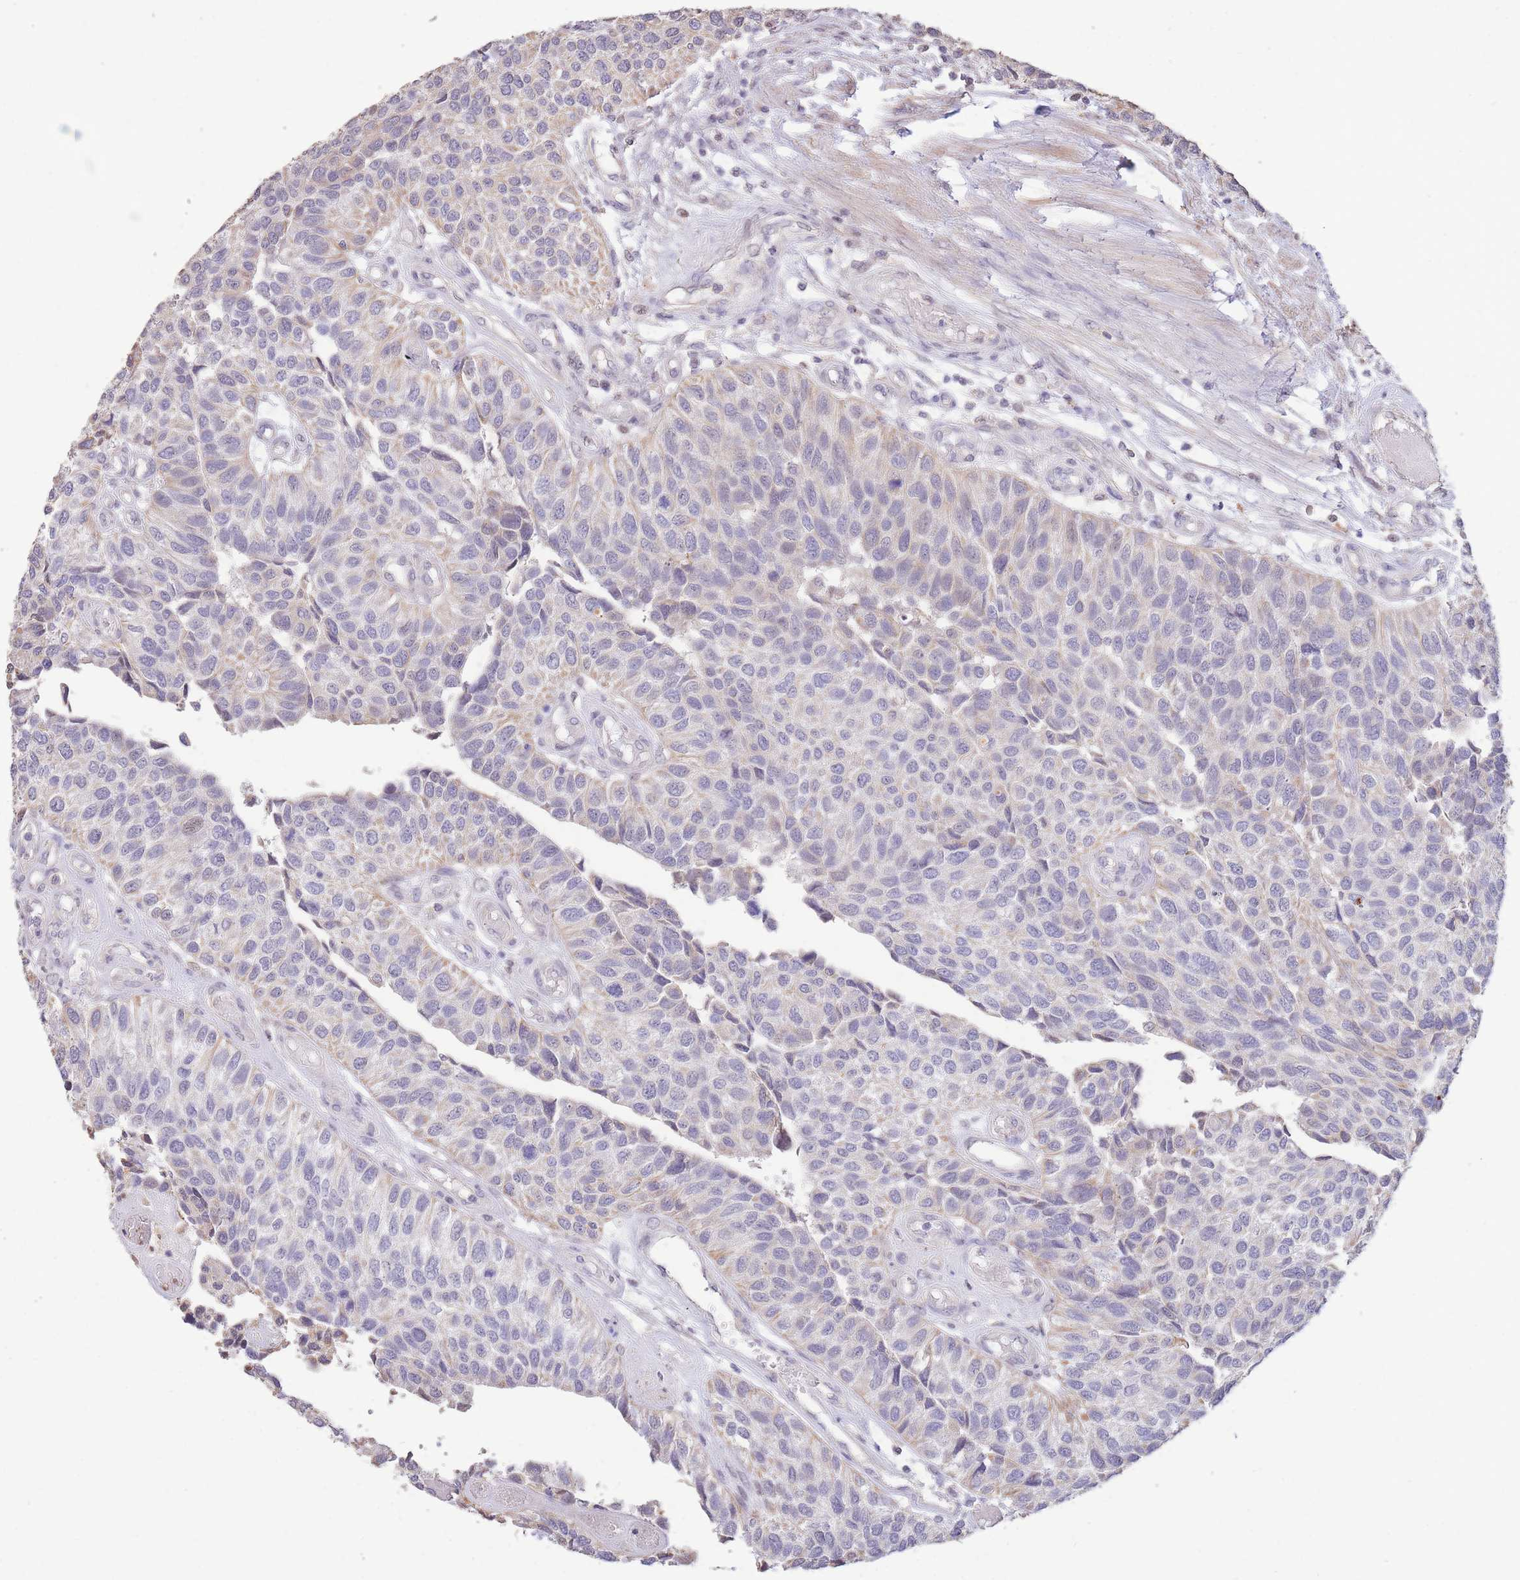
{"staining": {"intensity": "weak", "quantity": "<25%", "location": "cytoplasmic/membranous"}, "tissue": "urothelial cancer", "cell_type": "Tumor cells", "image_type": "cancer", "snomed": [{"axis": "morphology", "description": "Urothelial carcinoma, NOS"}, {"axis": "topography", "description": "Urinary bladder"}], "caption": "A histopathology image of human transitional cell carcinoma is negative for staining in tumor cells.", "gene": "RGS14", "patient": {"sex": "male", "age": 55}}